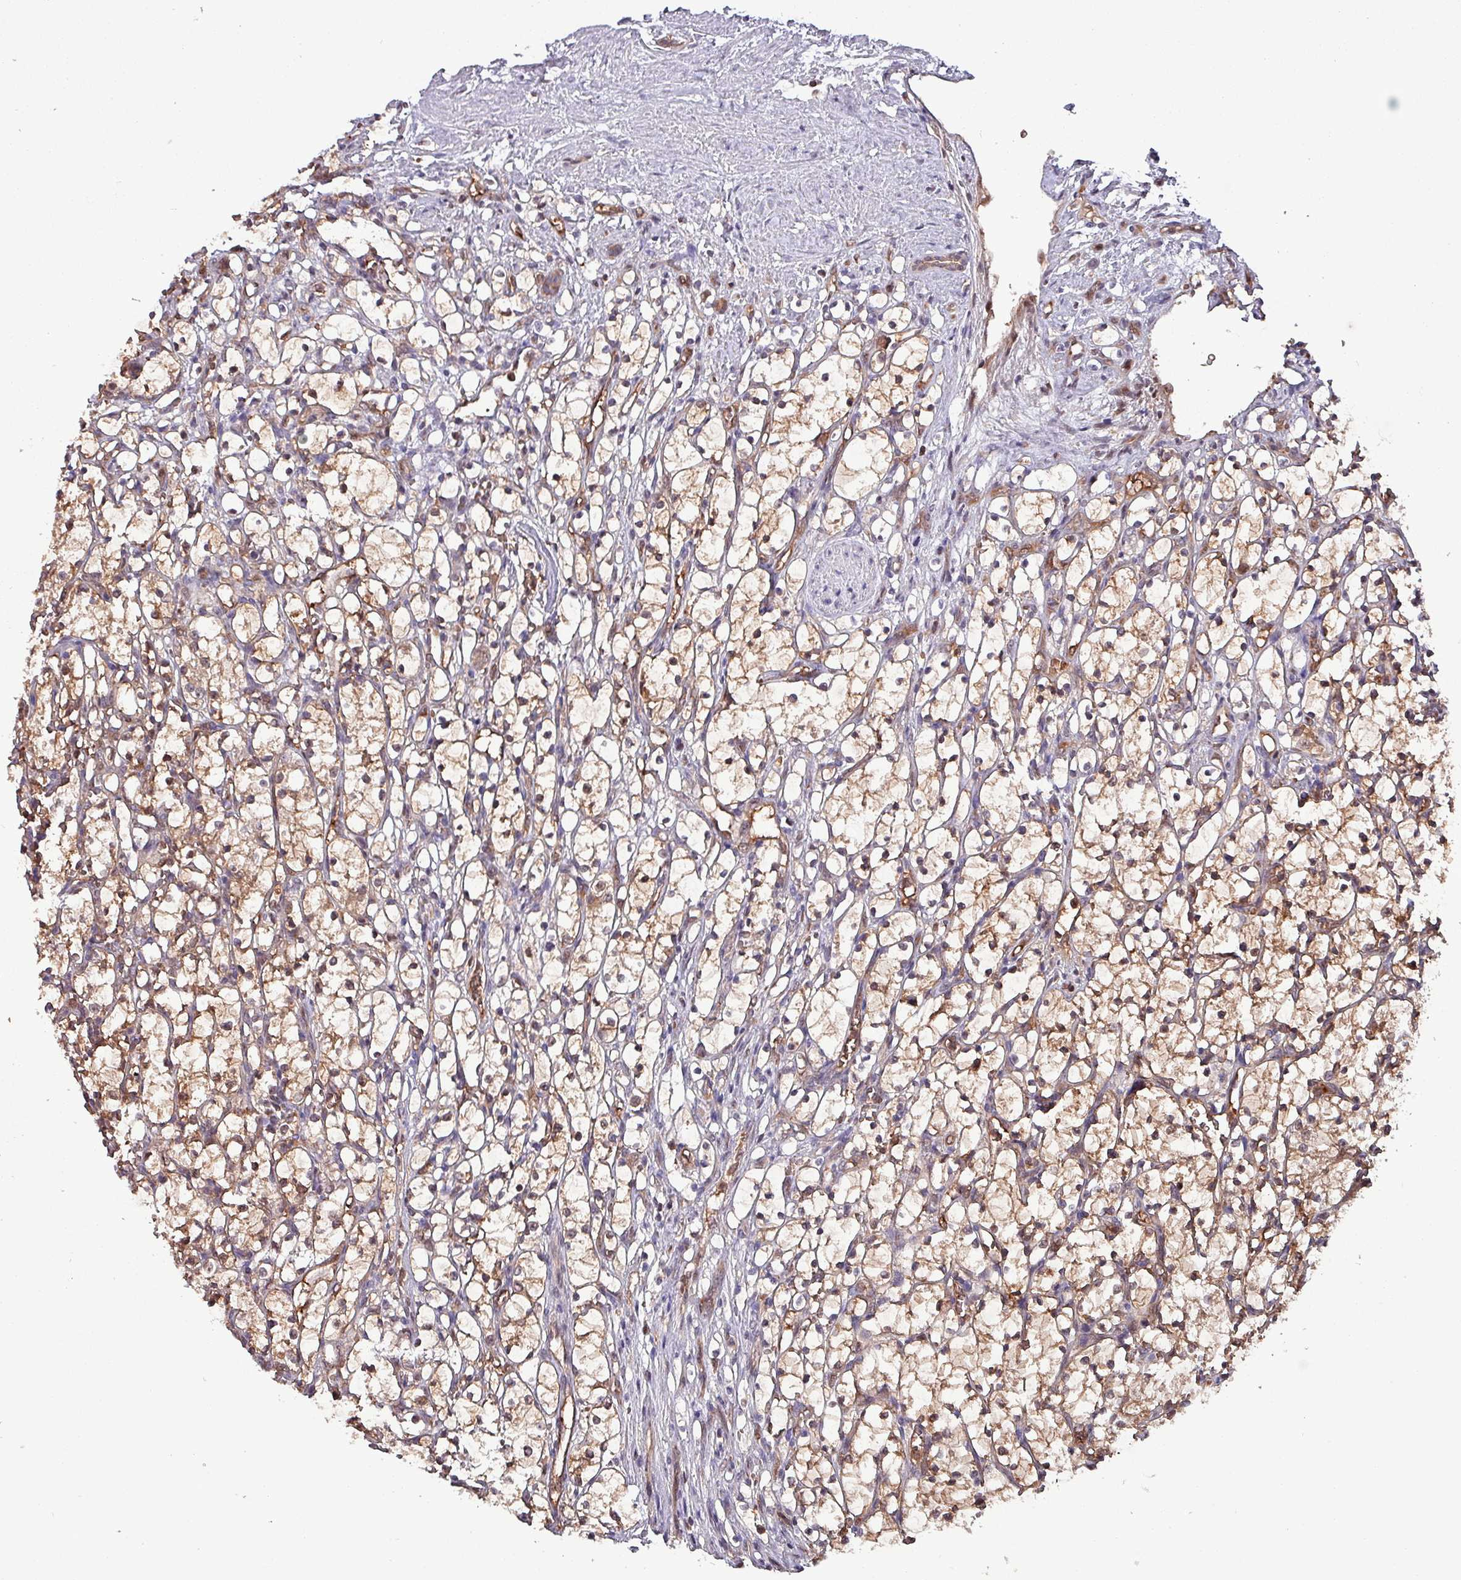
{"staining": {"intensity": "moderate", "quantity": ">75%", "location": "cytoplasmic/membranous,nuclear"}, "tissue": "renal cancer", "cell_type": "Tumor cells", "image_type": "cancer", "snomed": [{"axis": "morphology", "description": "Adenocarcinoma, NOS"}, {"axis": "topography", "description": "Kidney"}], "caption": "This histopathology image shows renal cancer stained with immunohistochemistry to label a protein in brown. The cytoplasmic/membranous and nuclear of tumor cells show moderate positivity for the protein. Nuclei are counter-stained blue.", "gene": "PSMB8", "patient": {"sex": "female", "age": 69}}